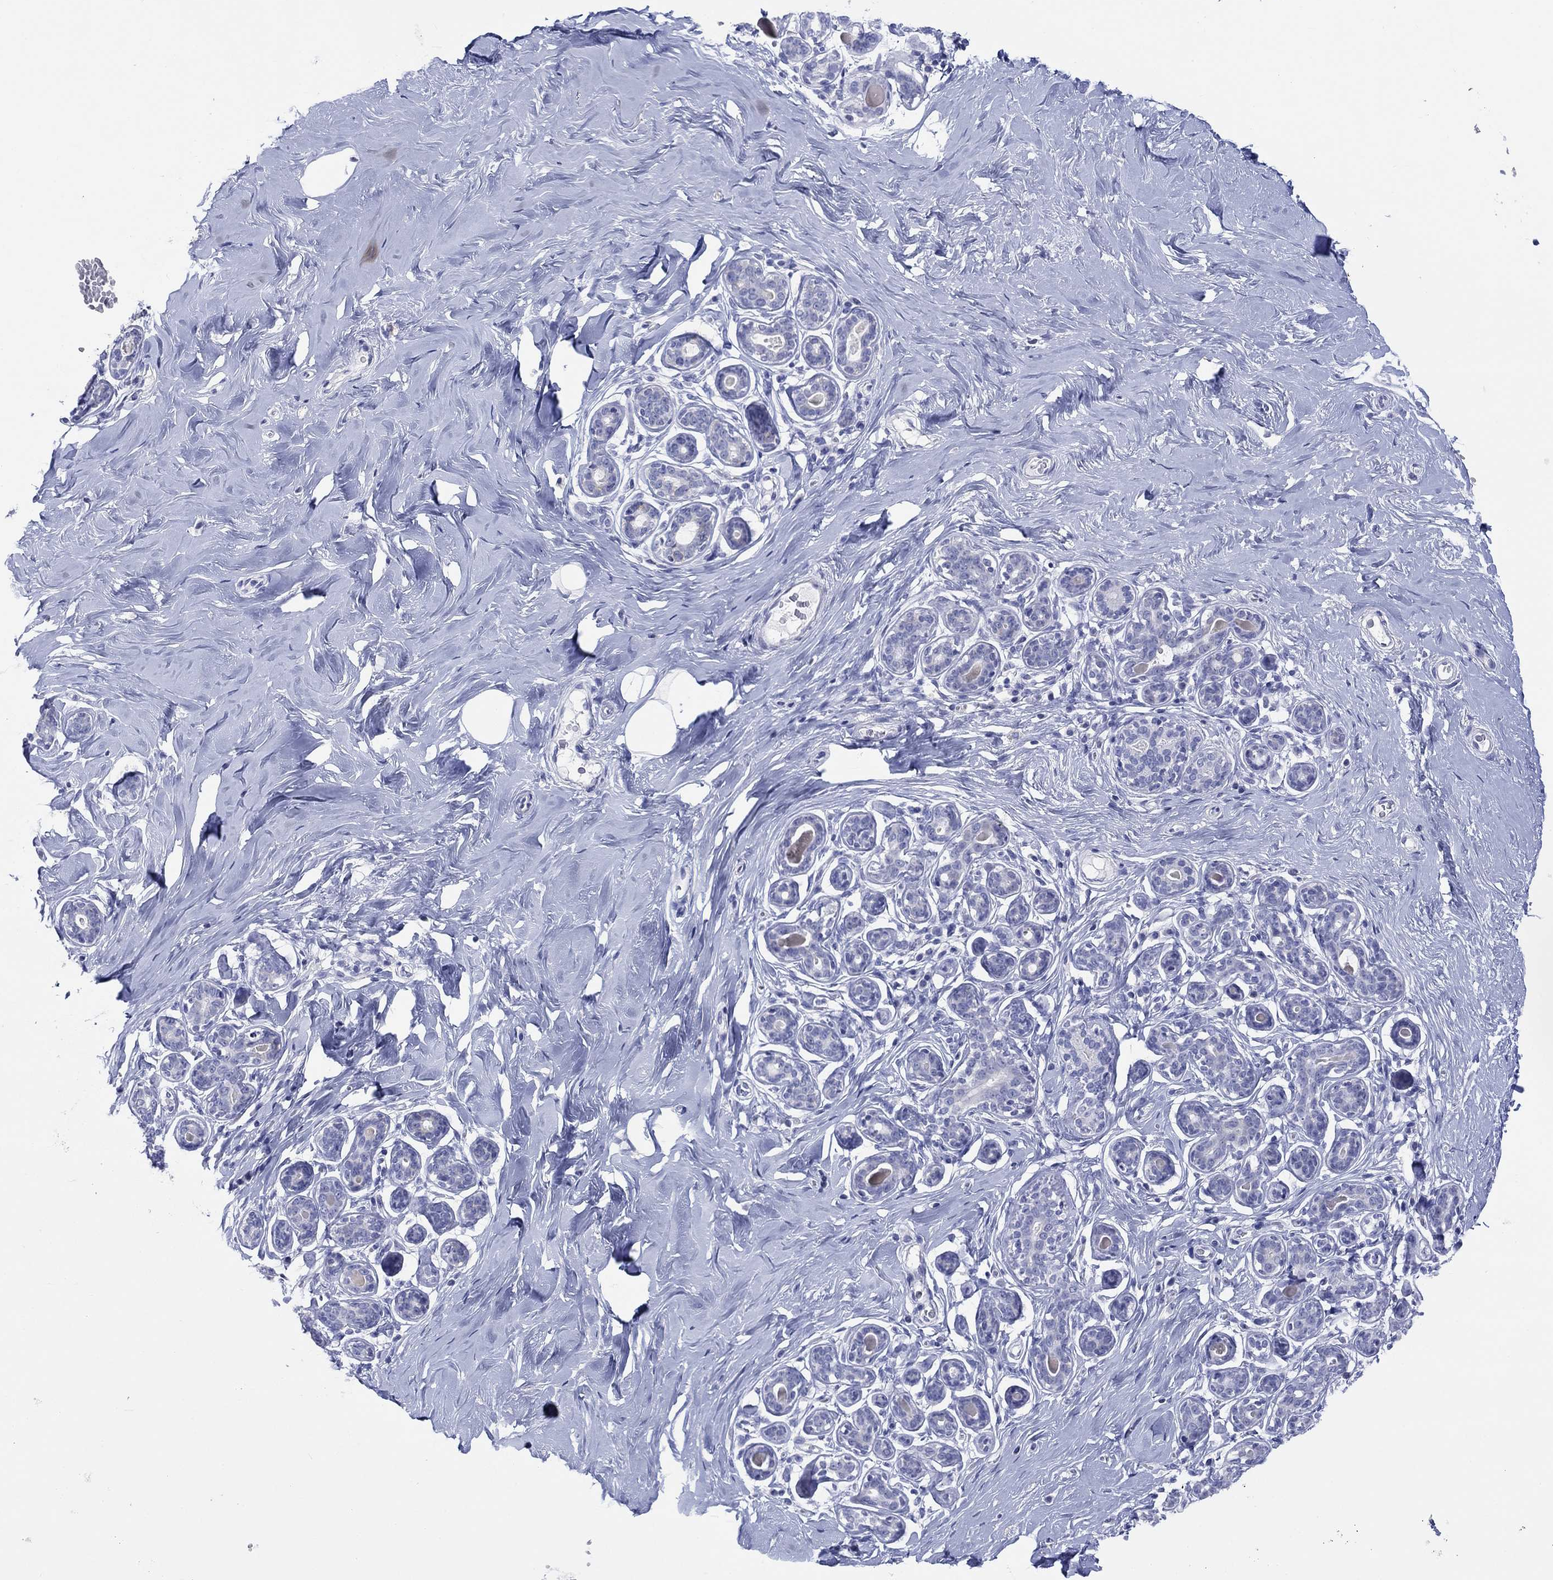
{"staining": {"intensity": "negative", "quantity": "none", "location": "none"}, "tissue": "breast", "cell_type": "Adipocytes", "image_type": "normal", "snomed": [{"axis": "morphology", "description": "Normal tissue, NOS"}, {"axis": "topography", "description": "Skin"}, {"axis": "topography", "description": "Breast"}], "caption": "The histopathology image displays no significant staining in adipocytes of breast.", "gene": "MAGEB6", "patient": {"sex": "female", "age": 43}}